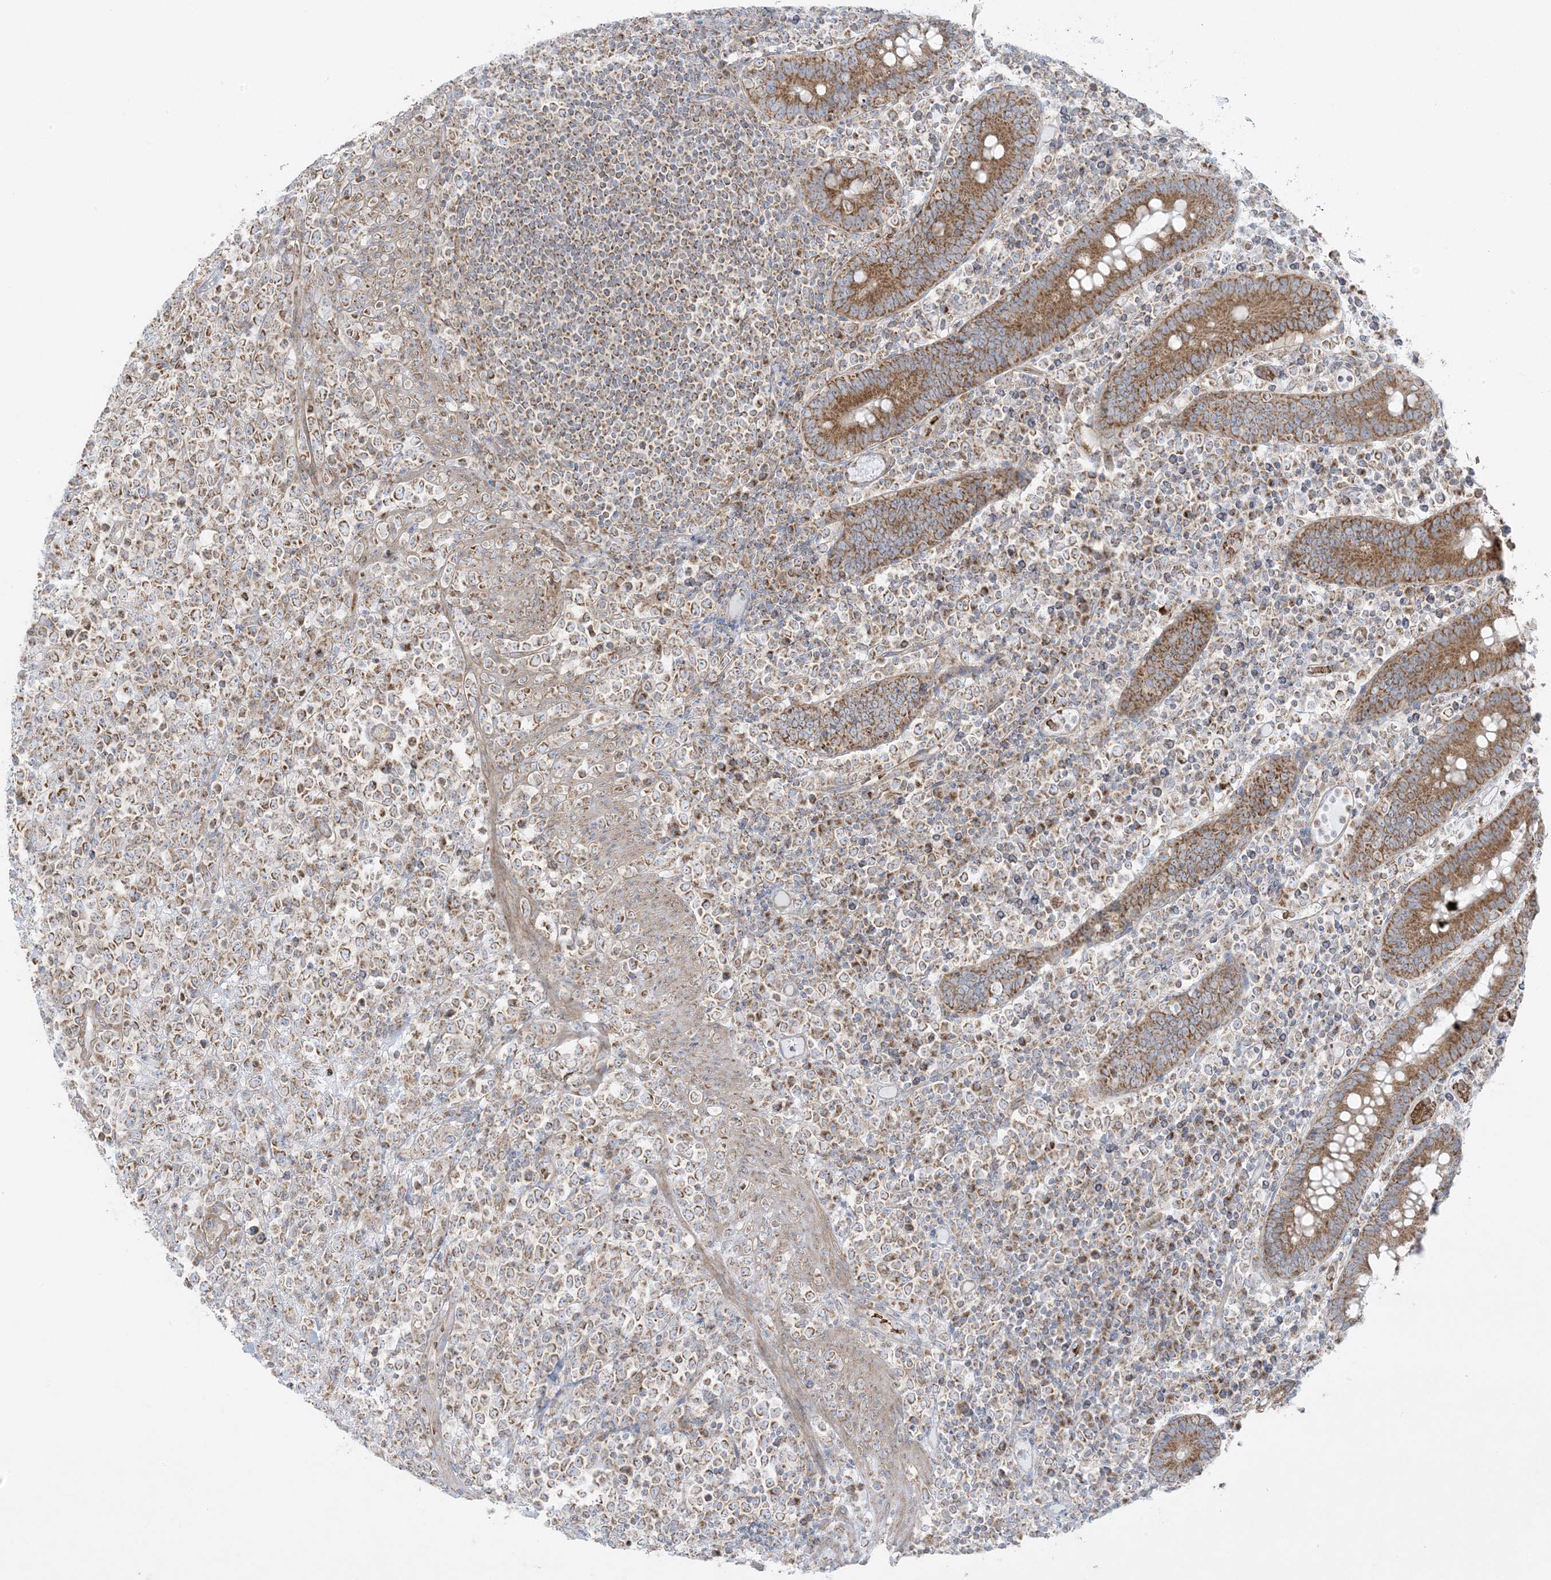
{"staining": {"intensity": "moderate", "quantity": "25%-75%", "location": "cytoplasmic/membranous"}, "tissue": "lymphoma", "cell_type": "Tumor cells", "image_type": "cancer", "snomed": [{"axis": "morphology", "description": "Malignant lymphoma, non-Hodgkin's type, High grade"}, {"axis": "topography", "description": "Colon"}], "caption": "Immunohistochemistry (IHC) (DAB (3,3'-diaminobenzidine)) staining of human lymphoma displays moderate cytoplasmic/membranous protein expression in approximately 25%-75% of tumor cells. Nuclei are stained in blue.", "gene": "PIK3R4", "patient": {"sex": "female", "age": 53}}